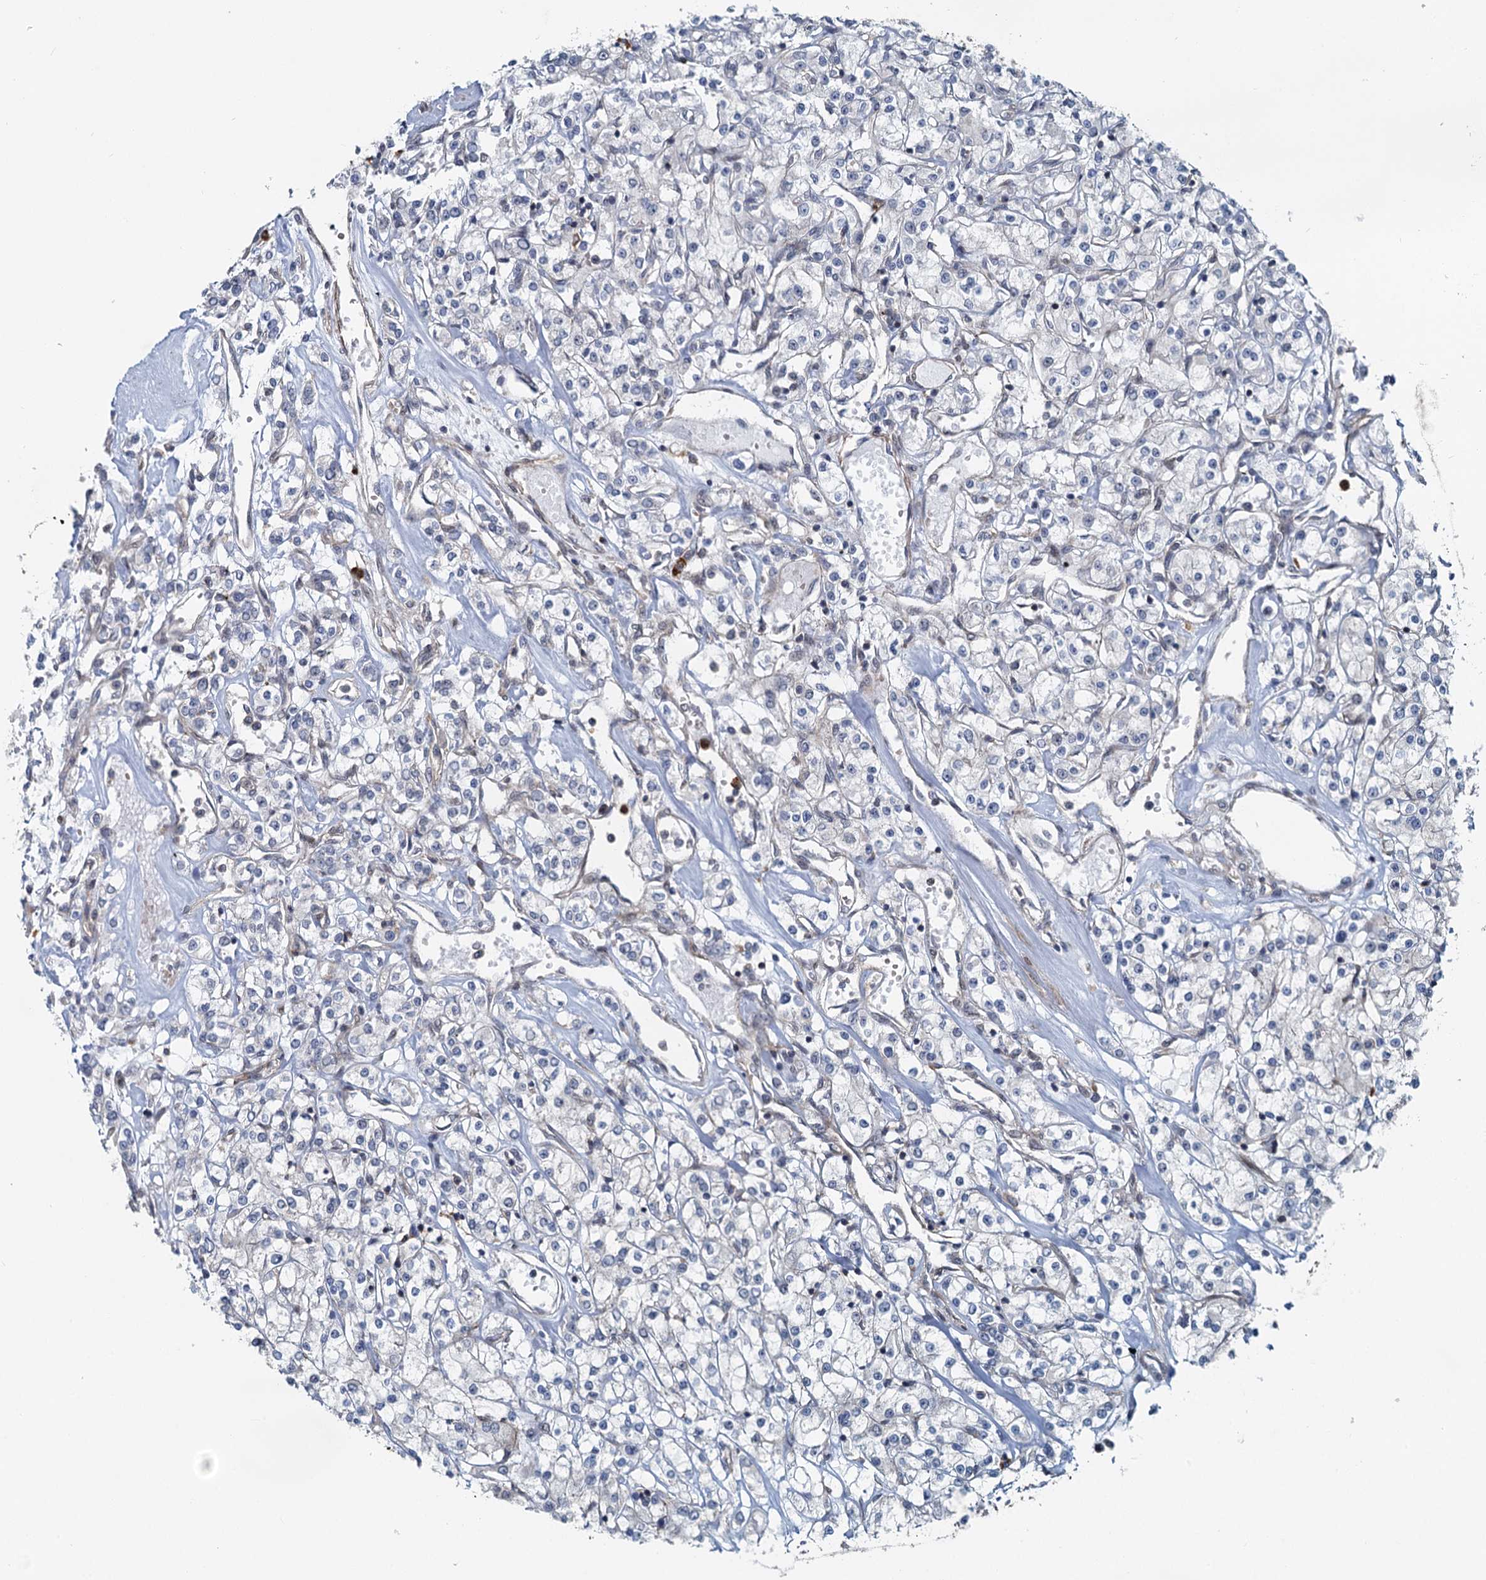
{"staining": {"intensity": "negative", "quantity": "none", "location": "none"}, "tissue": "renal cancer", "cell_type": "Tumor cells", "image_type": "cancer", "snomed": [{"axis": "morphology", "description": "Adenocarcinoma, NOS"}, {"axis": "topography", "description": "Kidney"}], "caption": "High power microscopy micrograph of an IHC image of renal adenocarcinoma, revealing no significant positivity in tumor cells.", "gene": "ADCY2", "patient": {"sex": "female", "age": 59}}